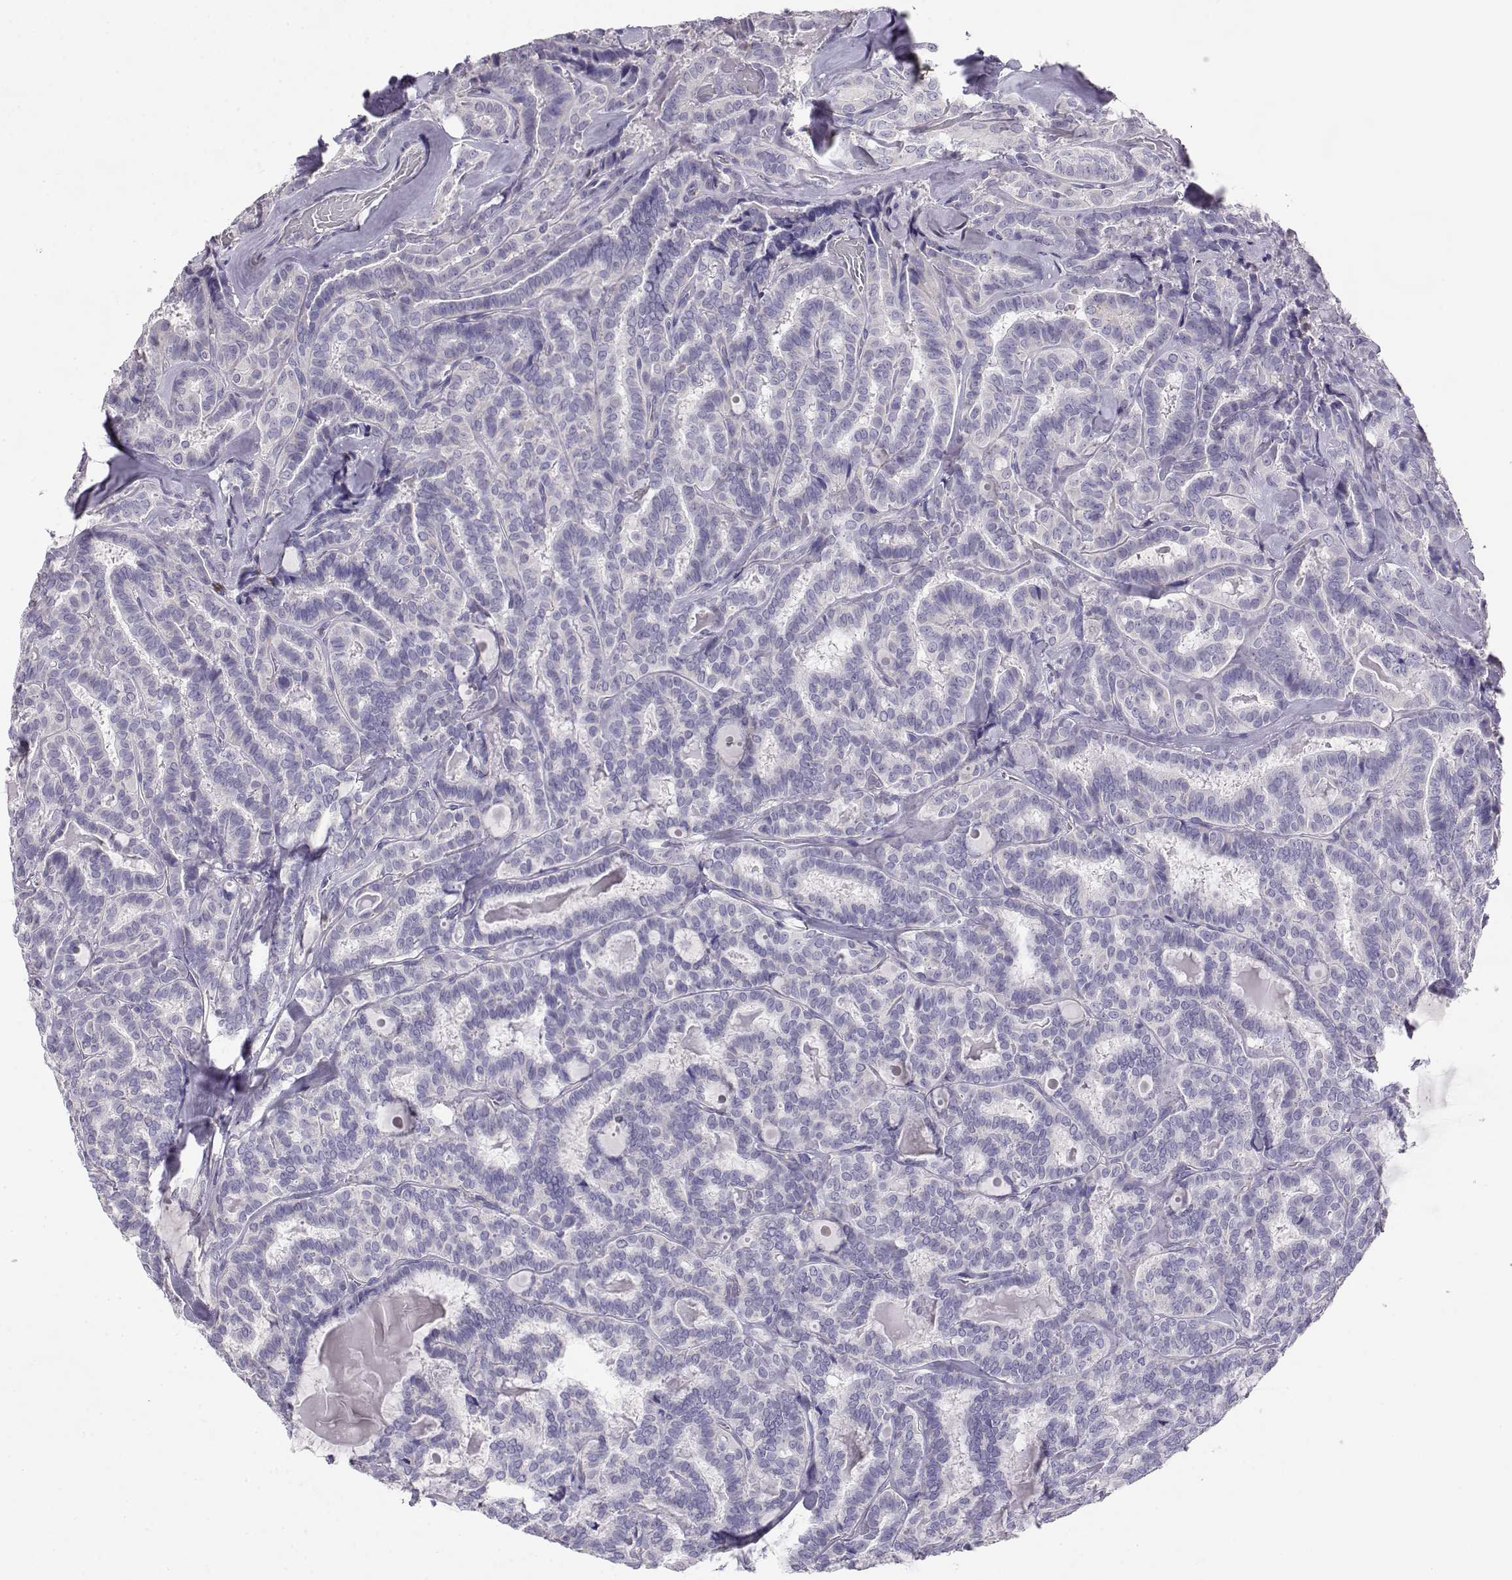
{"staining": {"intensity": "negative", "quantity": "none", "location": "none"}, "tissue": "thyroid cancer", "cell_type": "Tumor cells", "image_type": "cancer", "snomed": [{"axis": "morphology", "description": "Papillary adenocarcinoma, NOS"}, {"axis": "topography", "description": "Thyroid gland"}], "caption": "Papillary adenocarcinoma (thyroid) was stained to show a protein in brown. There is no significant positivity in tumor cells.", "gene": "ENDOU", "patient": {"sex": "female", "age": 39}}